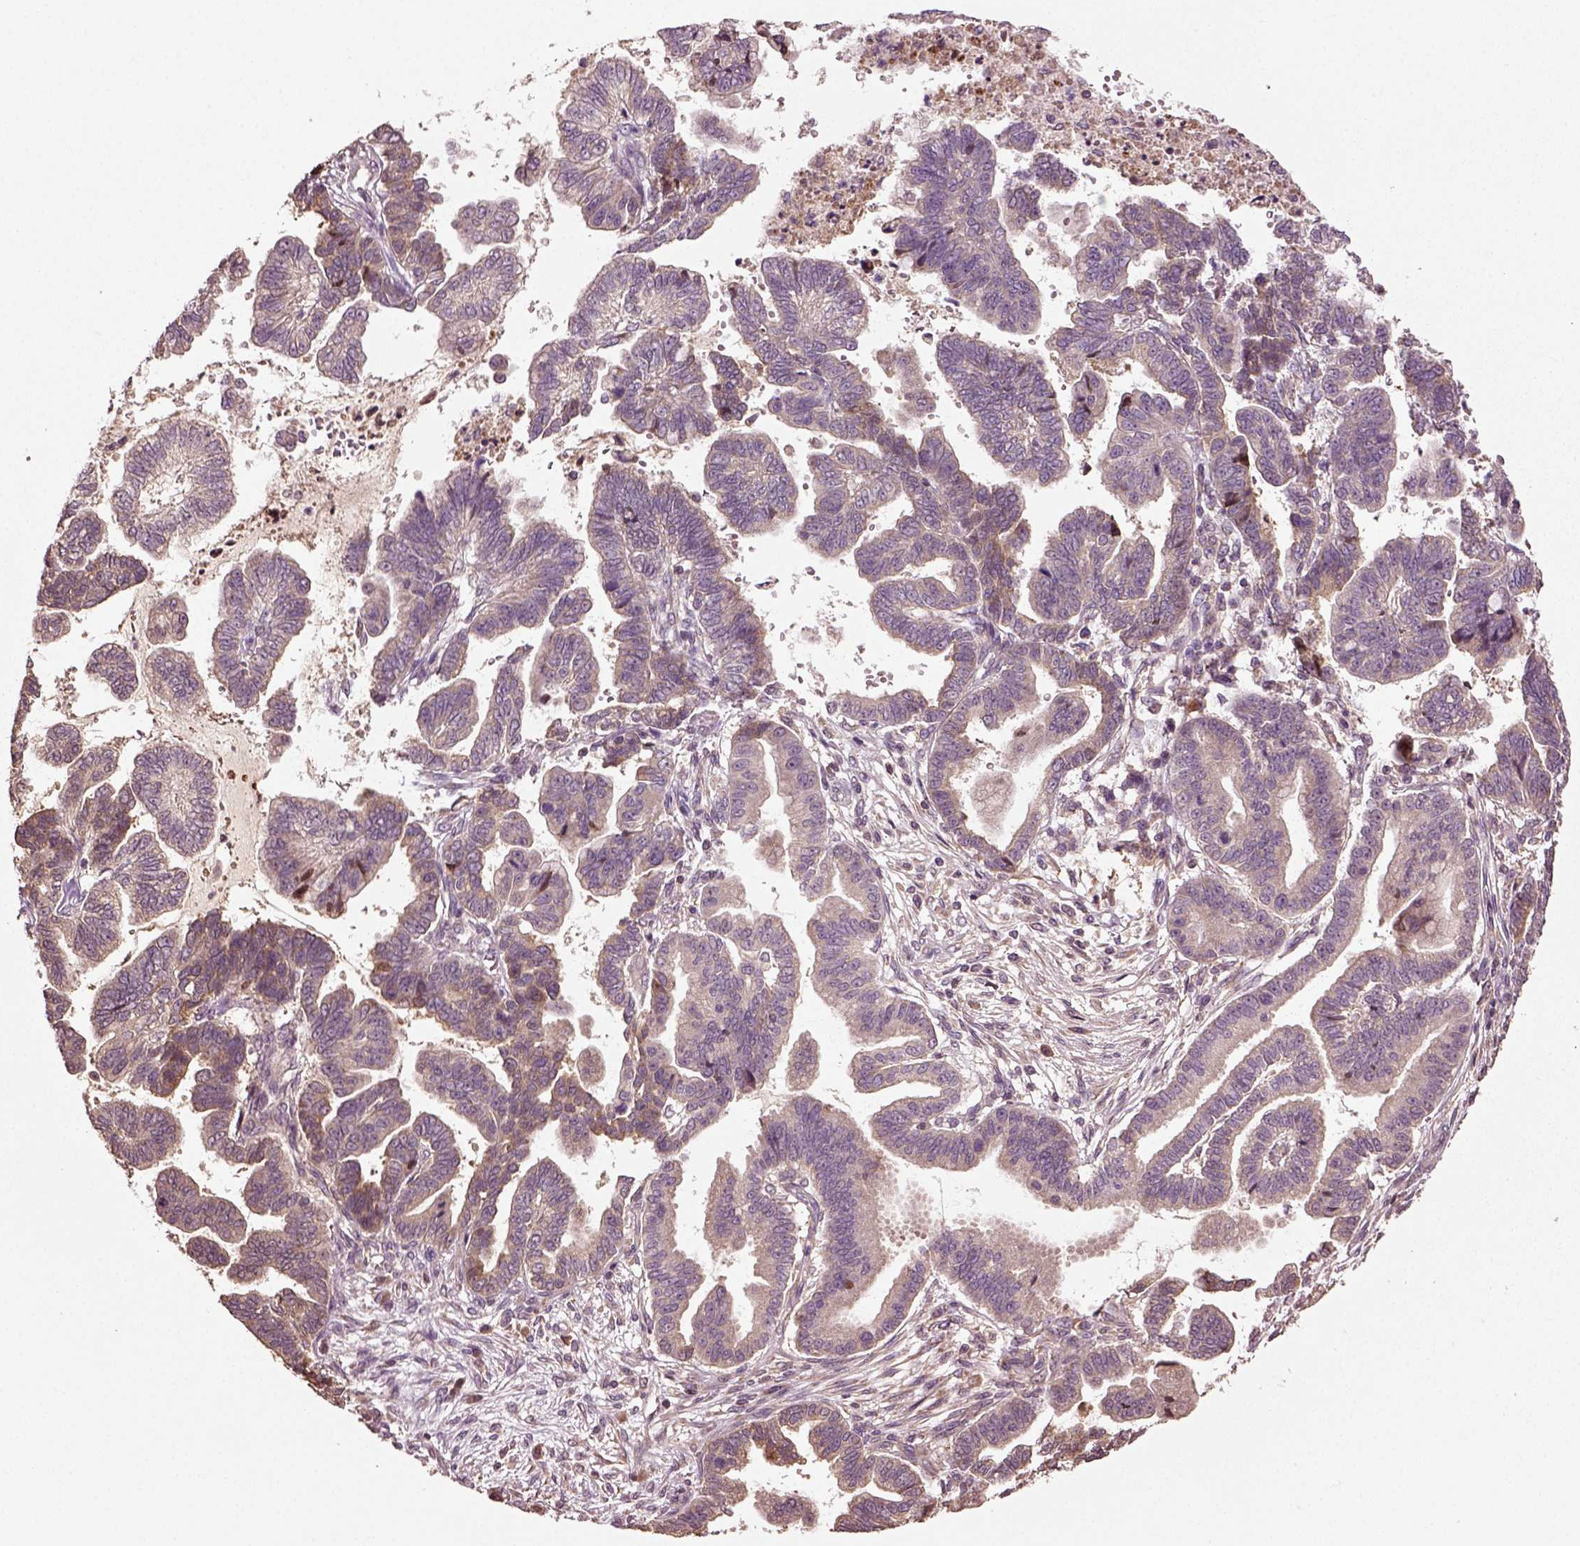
{"staining": {"intensity": "moderate", "quantity": "<25%", "location": "cytoplasmic/membranous"}, "tissue": "stomach cancer", "cell_type": "Tumor cells", "image_type": "cancer", "snomed": [{"axis": "morphology", "description": "Adenocarcinoma, NOS"}, {"axis": "topography", "description": "Stomach"}], "caption": "IHC (DAB (3,3'-diaminobenzidine)) staining of stomach cancer (adenocarcinoma) displays moderate cytoplasmic/membranous protein staining in about <25% of tumor cells.", "gene": "ERV3-1", "patient": {"sex": "male", "age": 83}}